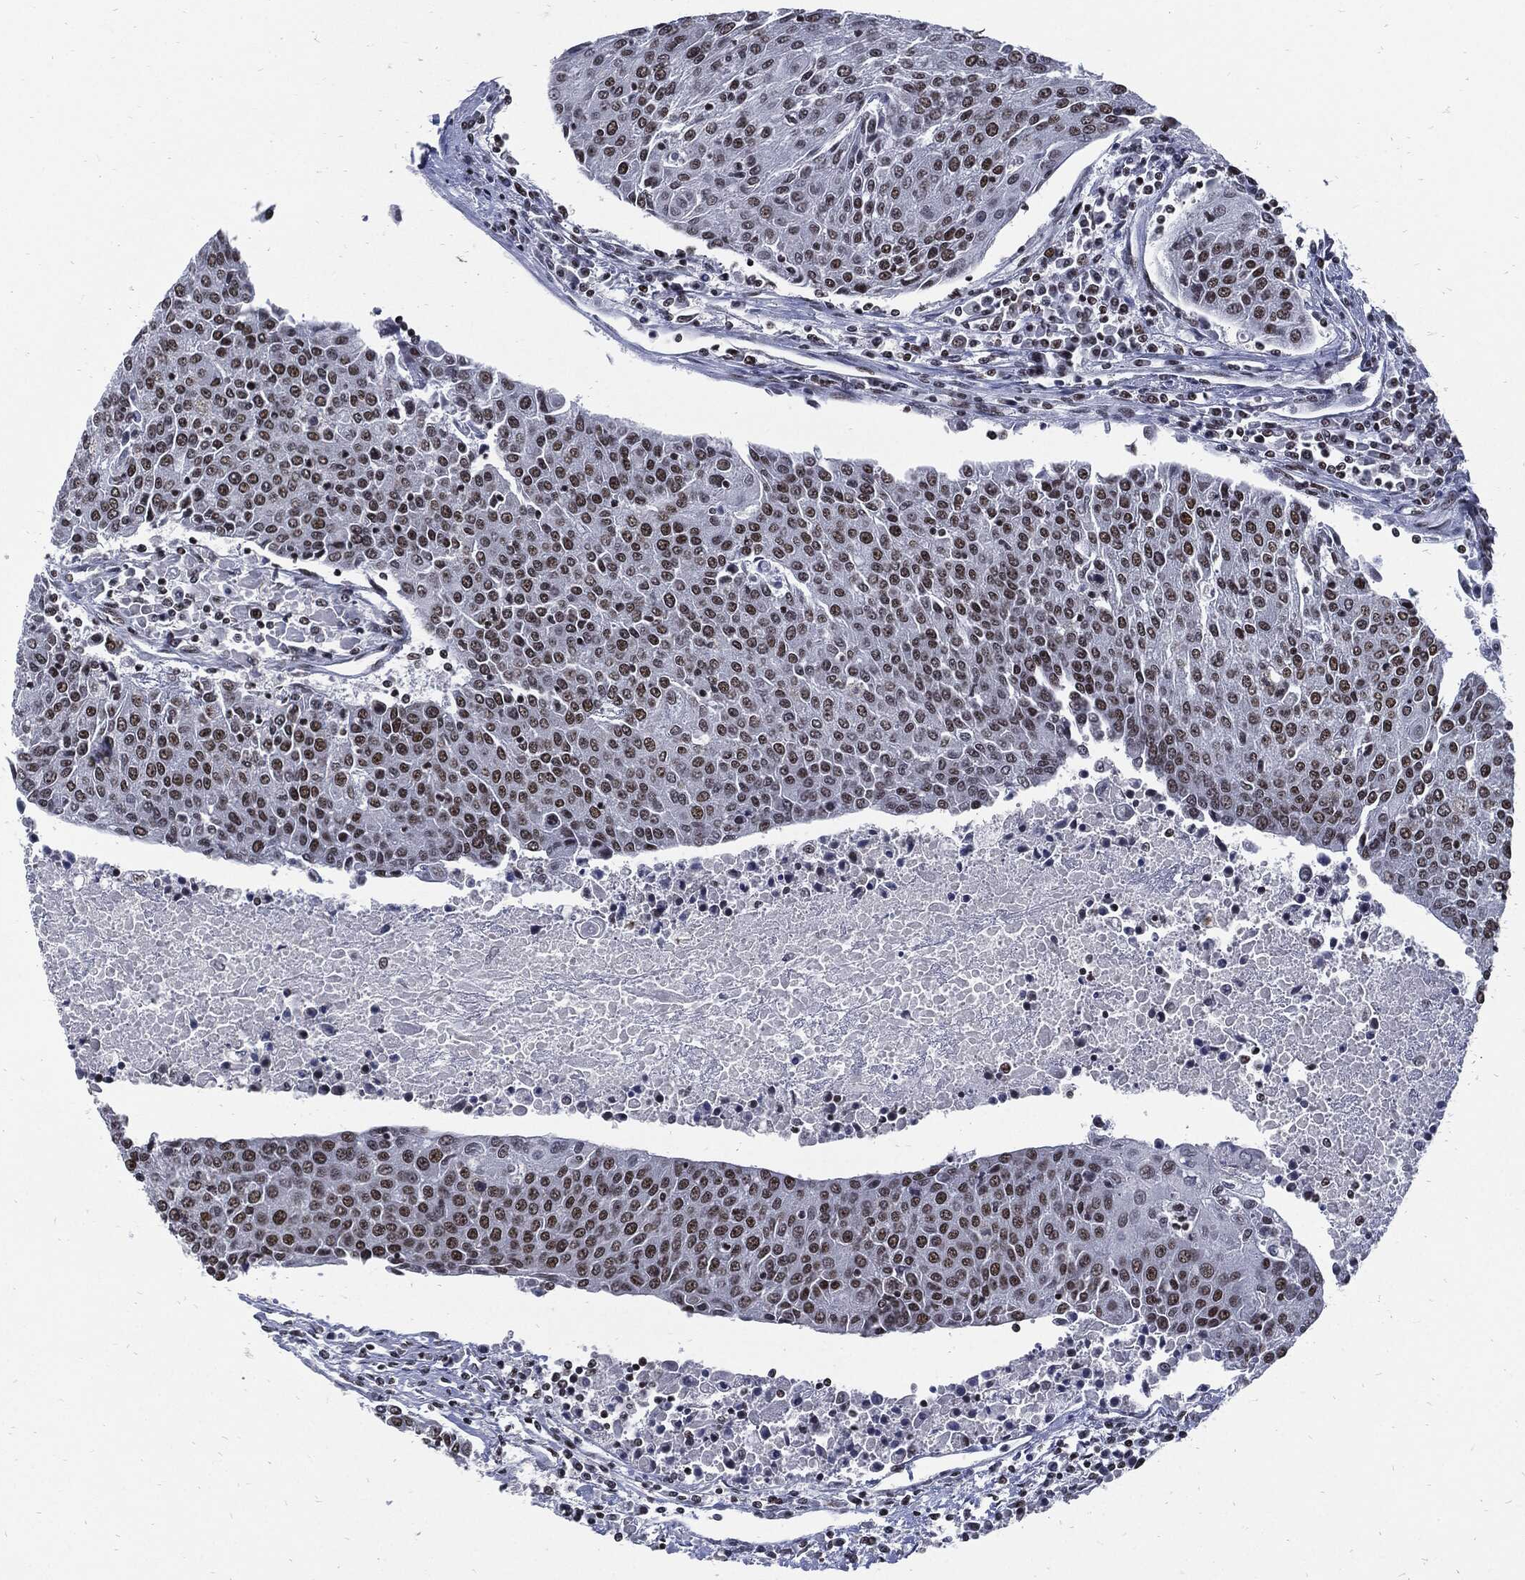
{"staining": {"intensity": "moderate", "quantity": ">75%", "location": "nuclear"}, "tissue": "urothelial cancer", "cell_type": "Tumor cells", "image_type": "cancer", "snomed": [{"axis": "morphology", "description": "Urothelial carcinoma, High grade"}, {"axis": "topography", "description": "Urinary bladder"}], "caption": "Urothelial cancer was stained to show a protein in brown. There is medium levels of moderate nuclear expression in about >75% of tumor cells. Using DAB (3,3'-diaminobenzidine) (brown) and hematoxylin (blue) stains, captured at high magnification using brightfield microscopy.", "gene": "TERF2", "patient": {"sex": "female", "age": 85}}